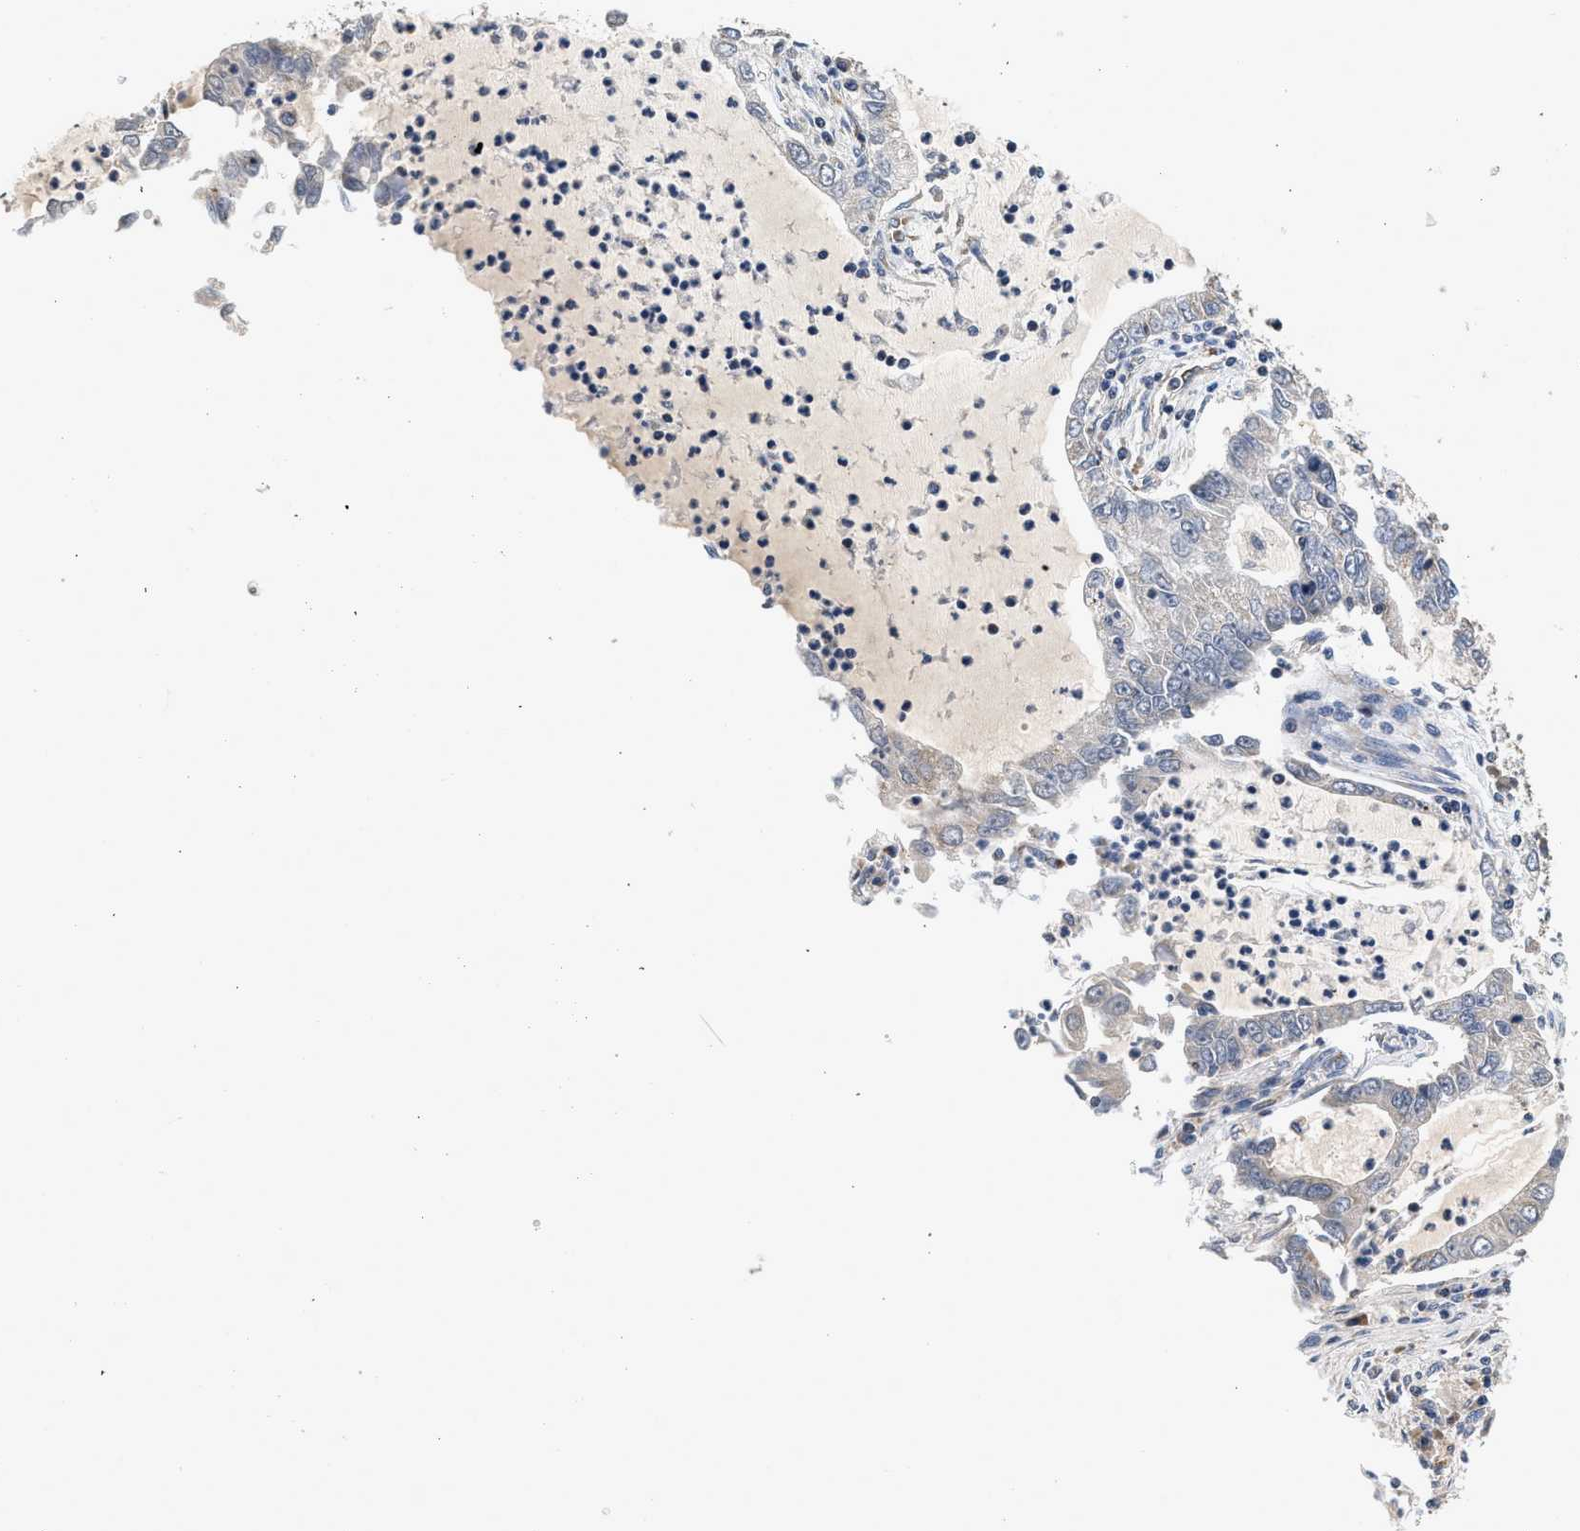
{"staining": {"intensity": "weak", "quantity": ">75%", "location": "cytoplasmic/membranous"}, "tissue": "lung cancer", "cell_type": "Tumor cells", "image_type": "cancer", "snomed": [{"axis": "morphology", "description": "Adenocarcinoma, NOS"}, {"axis": "topography", "description": "Lung"}], "caption": "Immunohistochemistry (IHC) (DAB (3,3'-diaminobenzidine)) staining of lung cancer reveals weak cytoplasmic/membranous protein expression in about >75% of tumor cells. (DAB (3,3'-diaminobenzidine) = brown stain, brightfield microscopy at high magnification).", "gene": "PIM1", "patient": {"sex": "female", "age": 51}}